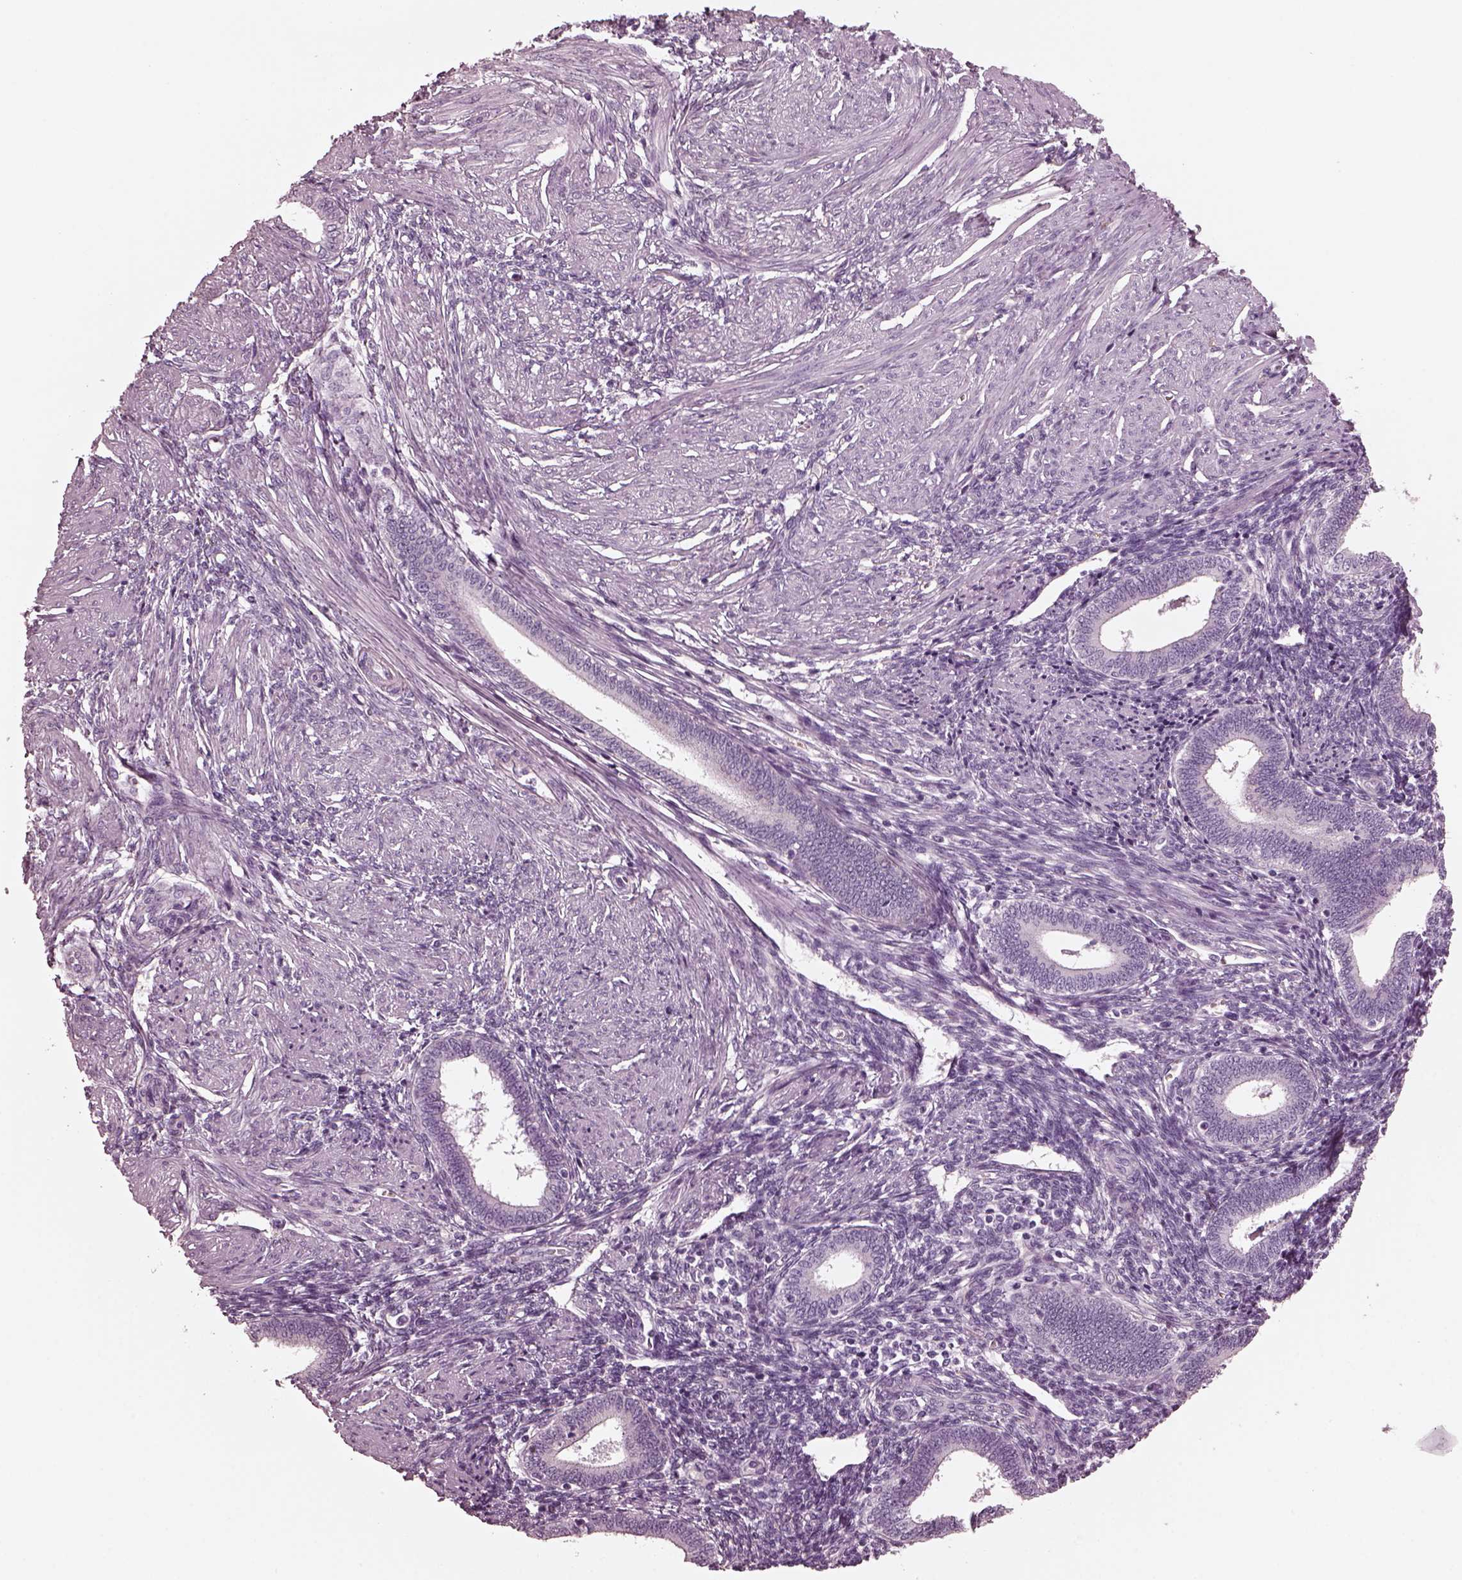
{"staining": {"intensity": "negative", "quantity": "none", "location": "none"}, "tissue": "endometrium", "cell_type": "Cells in endometrial stroma", "image_type": "normal", "snomed": [{"axis": "morphology", "description": "Normal tissue, NOS"}, {"axis": "topography", "description": "Endometrium"}], "caption": "Immunohistochemical staining of unremarkable human endometrium demonstrates no significant staining in cells in endometrial stroma.", "gene": "CGA", "patient": {"sex": "female", "age": 42}}